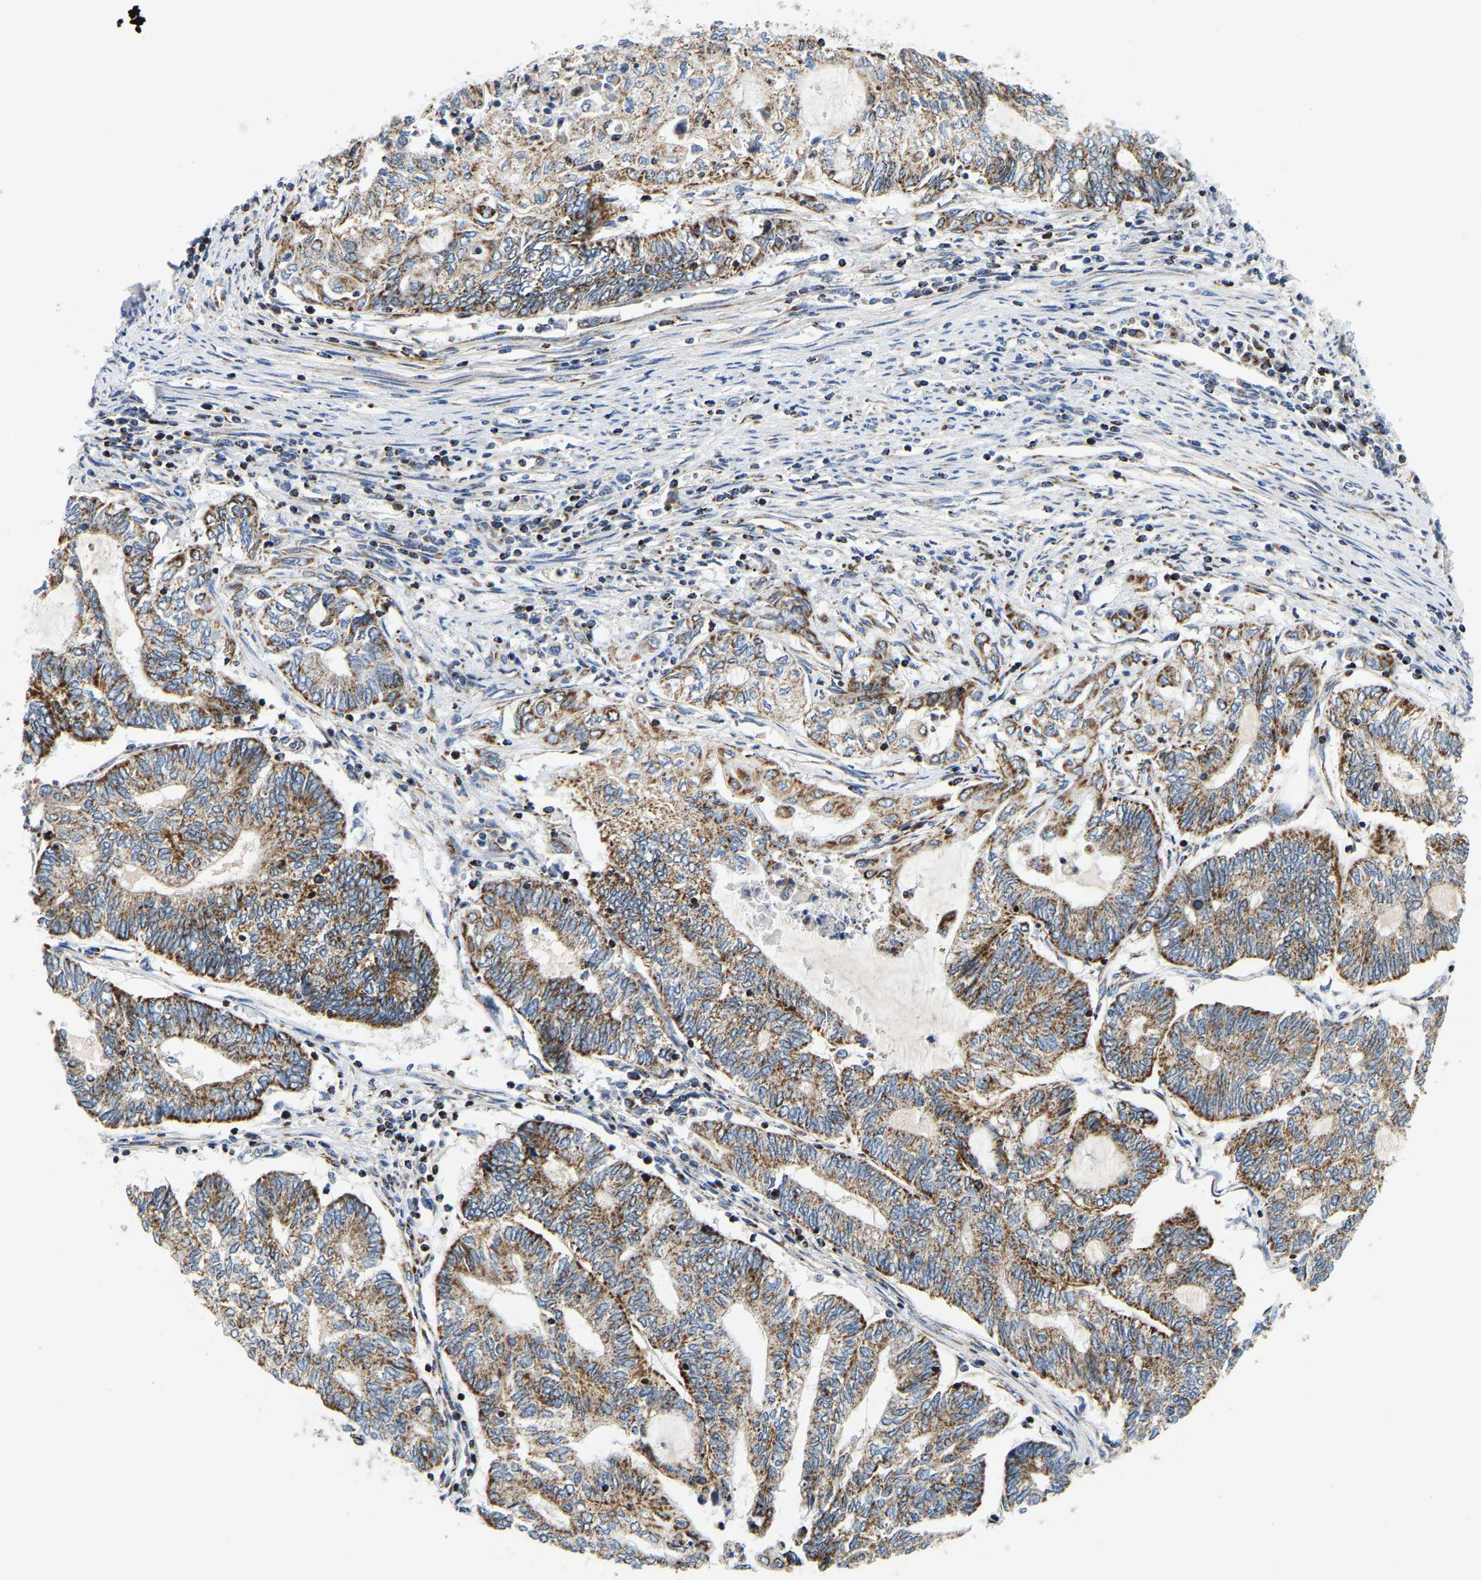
{"staining": {"intensity": "moderate", "quantity": ">75%", "location": "cytoplasmic/membranous"}, "tissue": "endometrial cancer", "cell_type": "Tumor cells", "image_type": "cancer", "snomed": [{"axis": "morphology", "description": "Adenocarcinoma, NOS"}, {"axis": "topography", "description": "Uterus"}, {"axis": "topography", "description": "Endometrium"}], "caption": "Human endometrial cancer (adenocarcinoma) stained with a brown dye demonstrates moderate cytoplasmic/membranous positive expression in approximately >75% of tumor cells.", "gene": "SFXN1", "patient": {"sex": "female", "age": 70}}